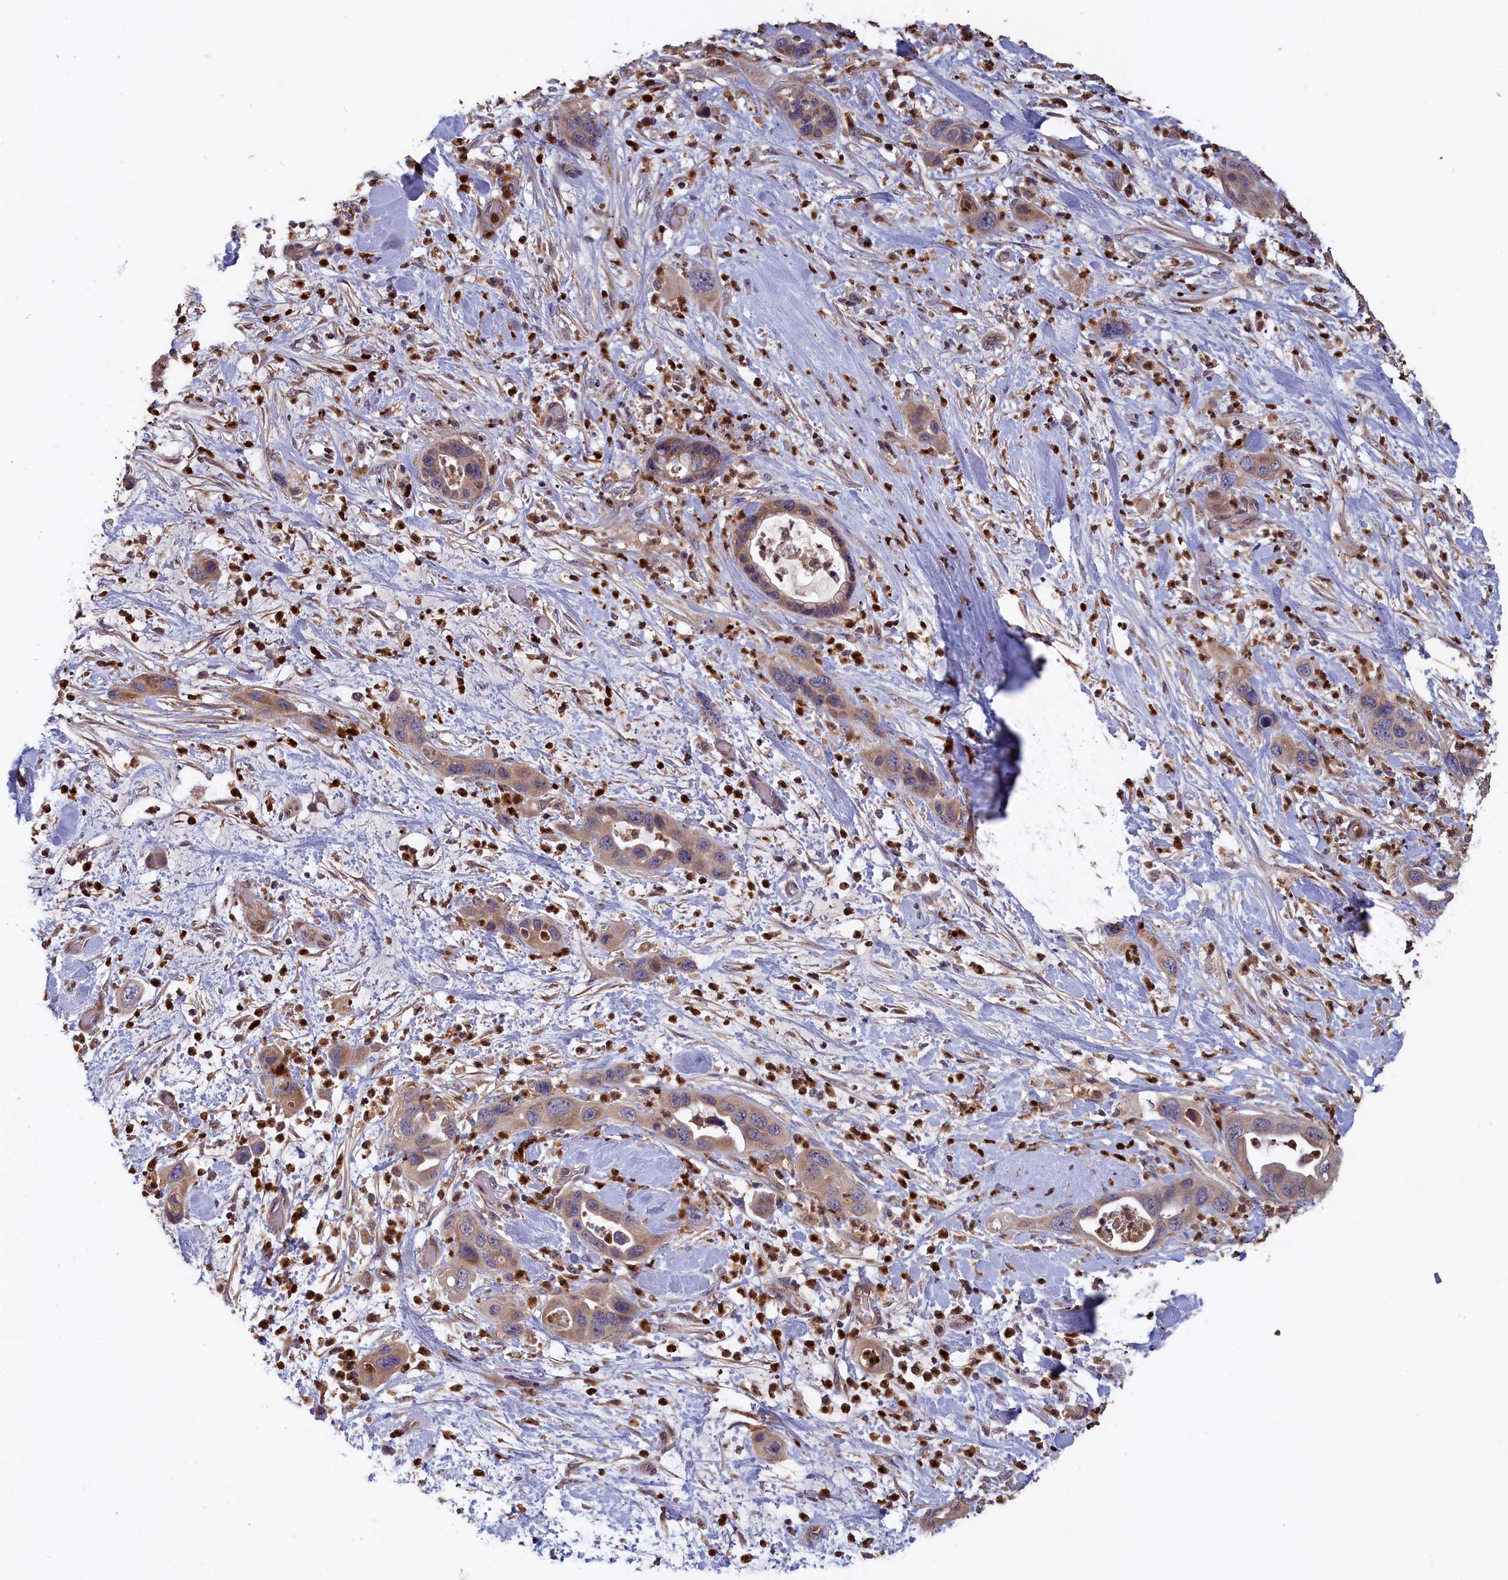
{"staining": {"intensity": "weak", "quantity": ">75%", "location": "cytoplasmic/membranous"}, "tissue": "pancreatic cancer", "cell_type": "Tumor cells", "image_type": "cancer", "snomed": [{"axis": "morphology", "description": "Adenocarcinoma, NOS"}, {"axis": "topography", "description": "Pancreas"}], "caption": "Pancreatic adenocarcinoma tissue shows weak cytoplasmic/membranous positivity in approximately >75% of tumor cells, visualized by immunohistochemistry.", "gene": "EPB41L4B", "patient": {"sex": "female", "age": 71}}